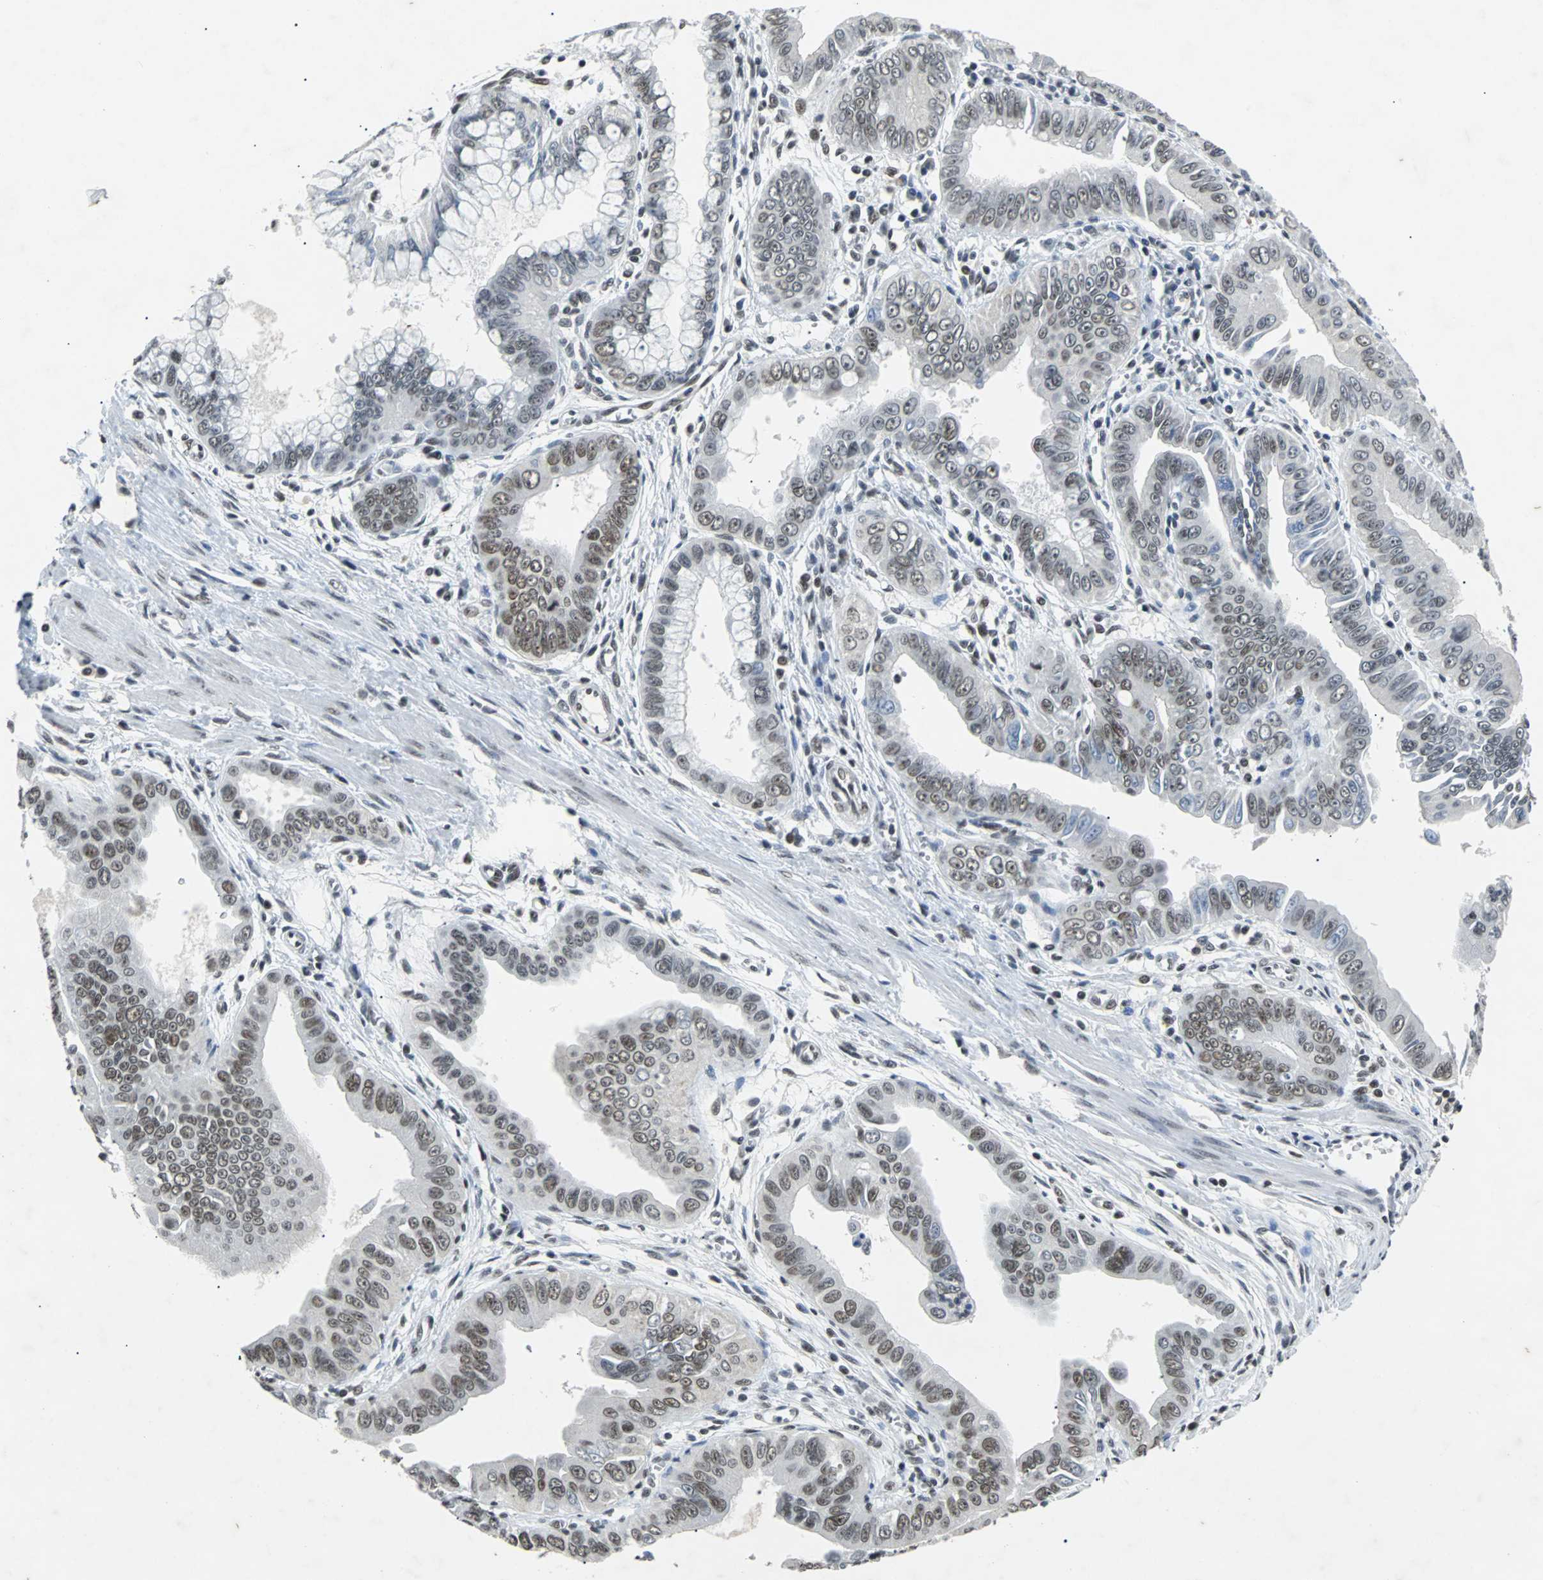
{"staining": {"intensity": "moderate", "quantity": "25%-75%", "location": "nuclear"}, "tissue": "pancreatic cancer", "cell_type": "Tumor cells", "image_type": "cancer", "snomed": [{"axis": "morphology", "description": "Normal tissue, NOS"}, {"axis": "topography", "description": "Lymph node"}], "caption": "Protein staining demonstrates moderate nuclear staining in about 25%-75% of tumor cells in pancreatic cancer.", "gene": "GATAD2A", "patient": {"sex": "male", "age": 50}}